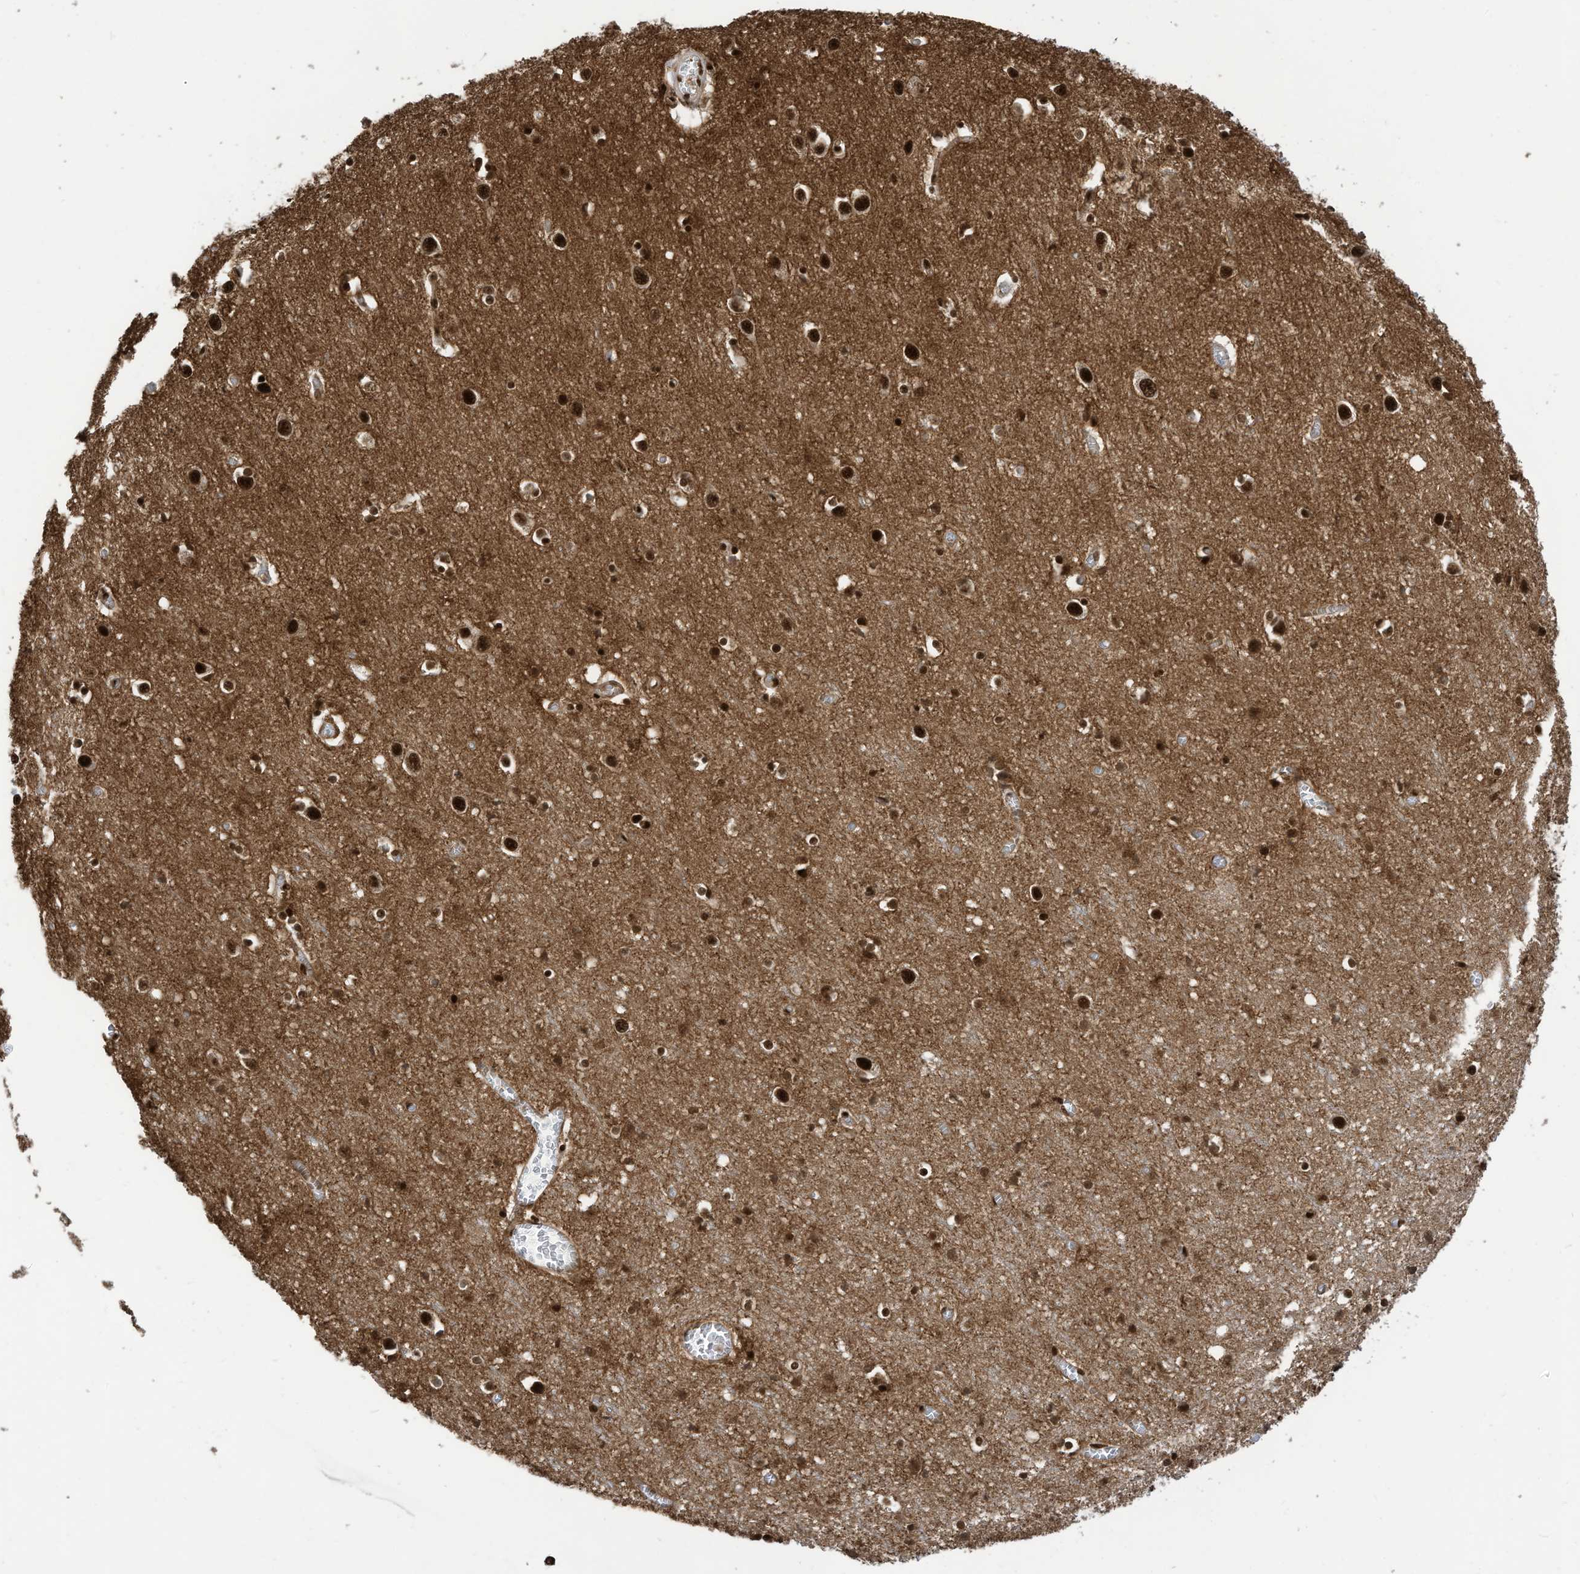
{"staining": {"intensity": "strong", "quantity": ">75%", "location": "nuclear"}, "tissue": "cerebral cortex", "cell_type": "Endothelial cells", "image_type": "normal", "snomed": [{"axis": "morphology", "description": "Normal tissue, NOS"}, {"axis": "topography", "description": "Cerebral cortex"}], "caption": "The histopathology image demonstrates immunohistochemical staining of normal cerebral cortex. There is strong nuclear expression is identified in about >75% of endothelial cells.", "gene": "SF3A3", "patient": {"sex": "female", "age": 64}}